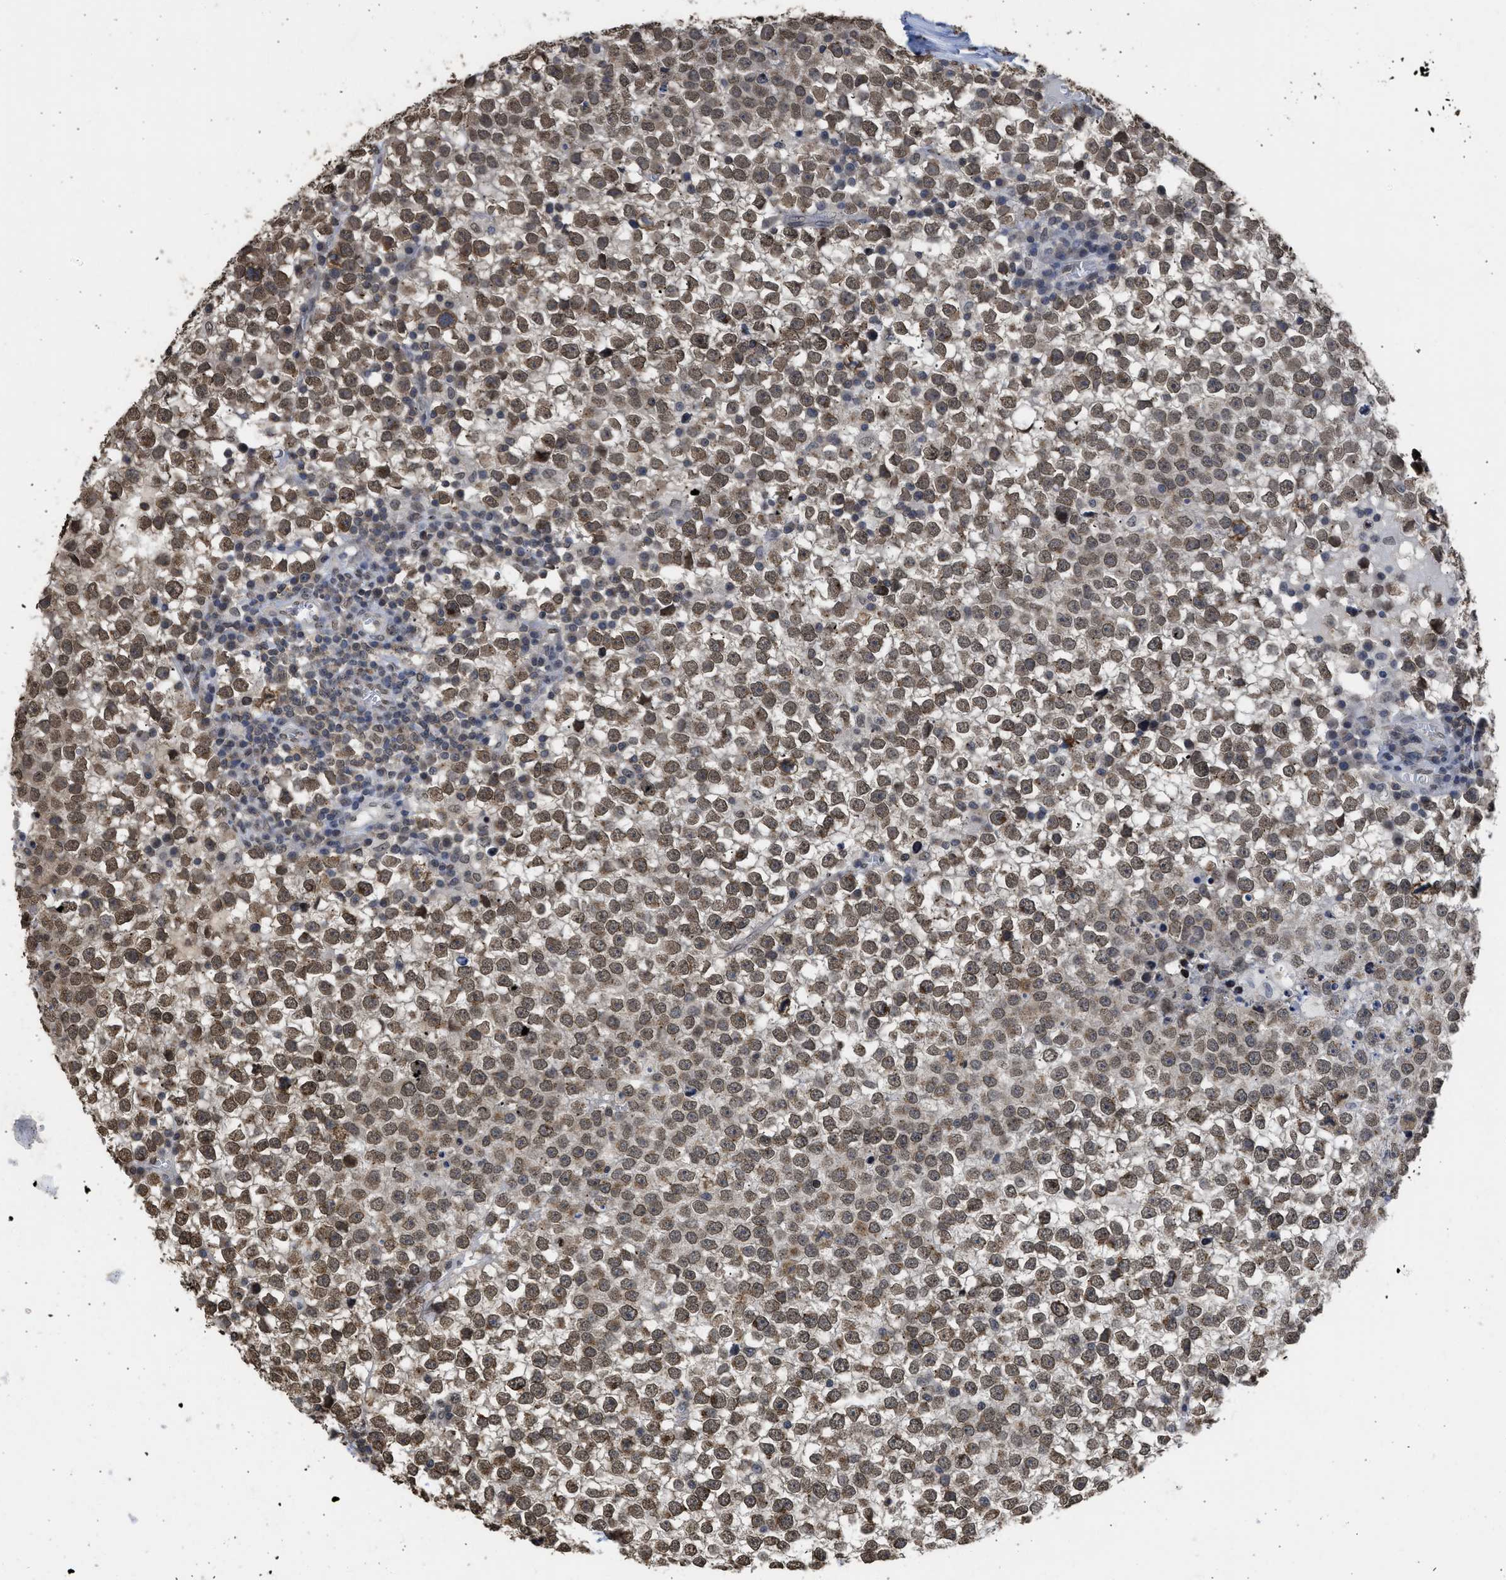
{"staining": {"intensity": "weak", "quantity": ">75%", "location": "cytoplasmic/membranous,nuclear"}, "tissue": "testis cancer", "cell_type": "Tumor cells", "image_type": "cancer", "snomed": [{"axis": "morphology", "description": "Seminoma, NOS"}, {"axis": "topography", "description": "Testis"}], "caption": "Immunohistochemical staining of testis cancer (seminoma) shows low levels of weak cytoplasmic/membranous and nuclear staining in about >75% of tumor cells.", "gene": "NUP35", "patient": {"sex": "male", "age": 65}}